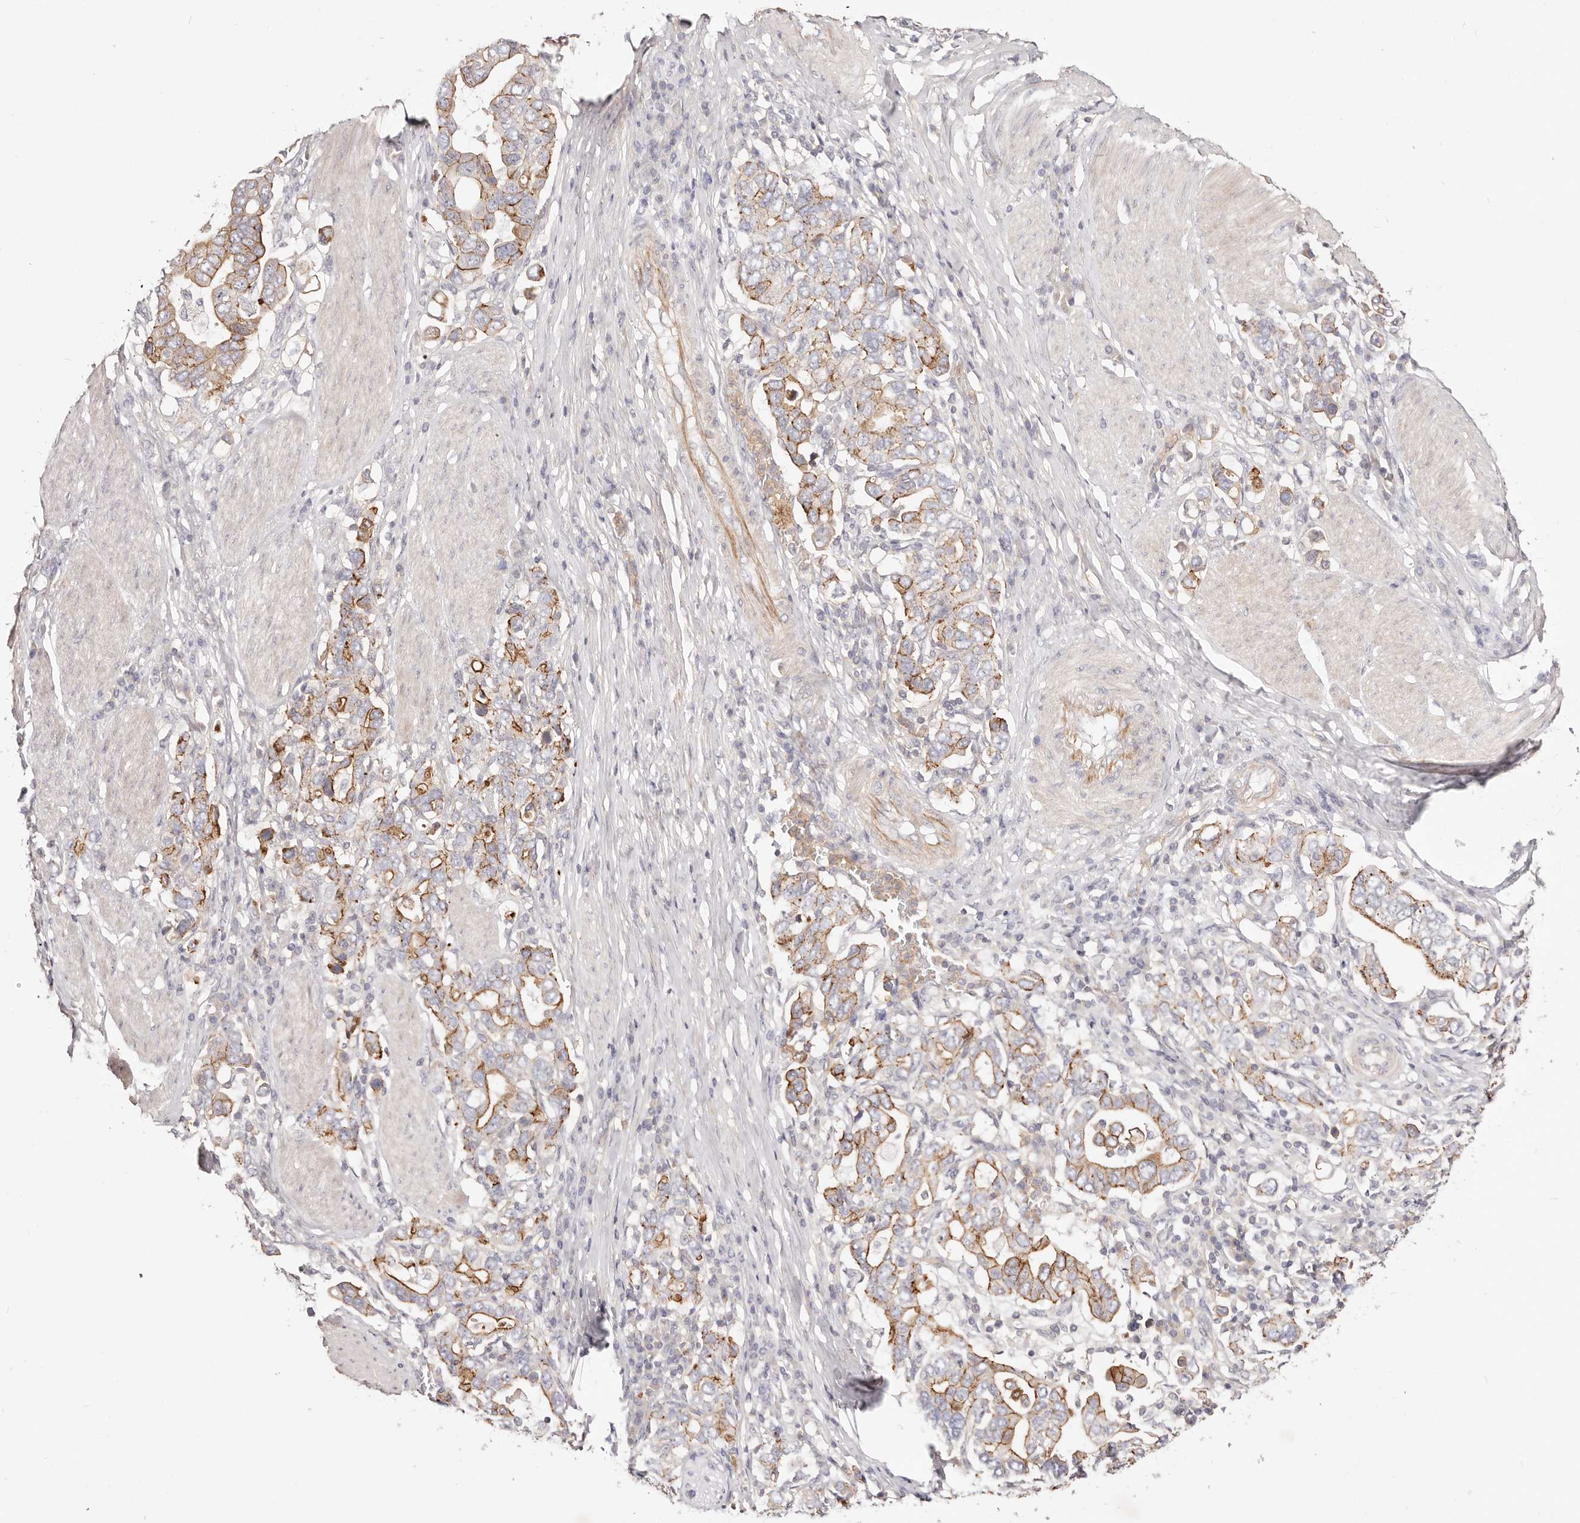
{"staining": {"intensity": "moderate", "quantity": ">75%", "location": "cytoplasmic/membranous"}, "tissue": "stomach cancer", "cell_type": "Tumor cells", "image_type": "cancer", "snomed": [{"axis": "morphology", "description": "Adenocarcinoma, NOS"}, {"axis": "topography", "description": "Stomach, upper"}], "caption": "This is a histology image of IHC staining of adenocarcinoma (stomach), which shows moderate staining in the cytoplasmic/membranous of tumor cells.", "gene": "SLC35B2", "patient": {"sex": "male", "age": 62}}